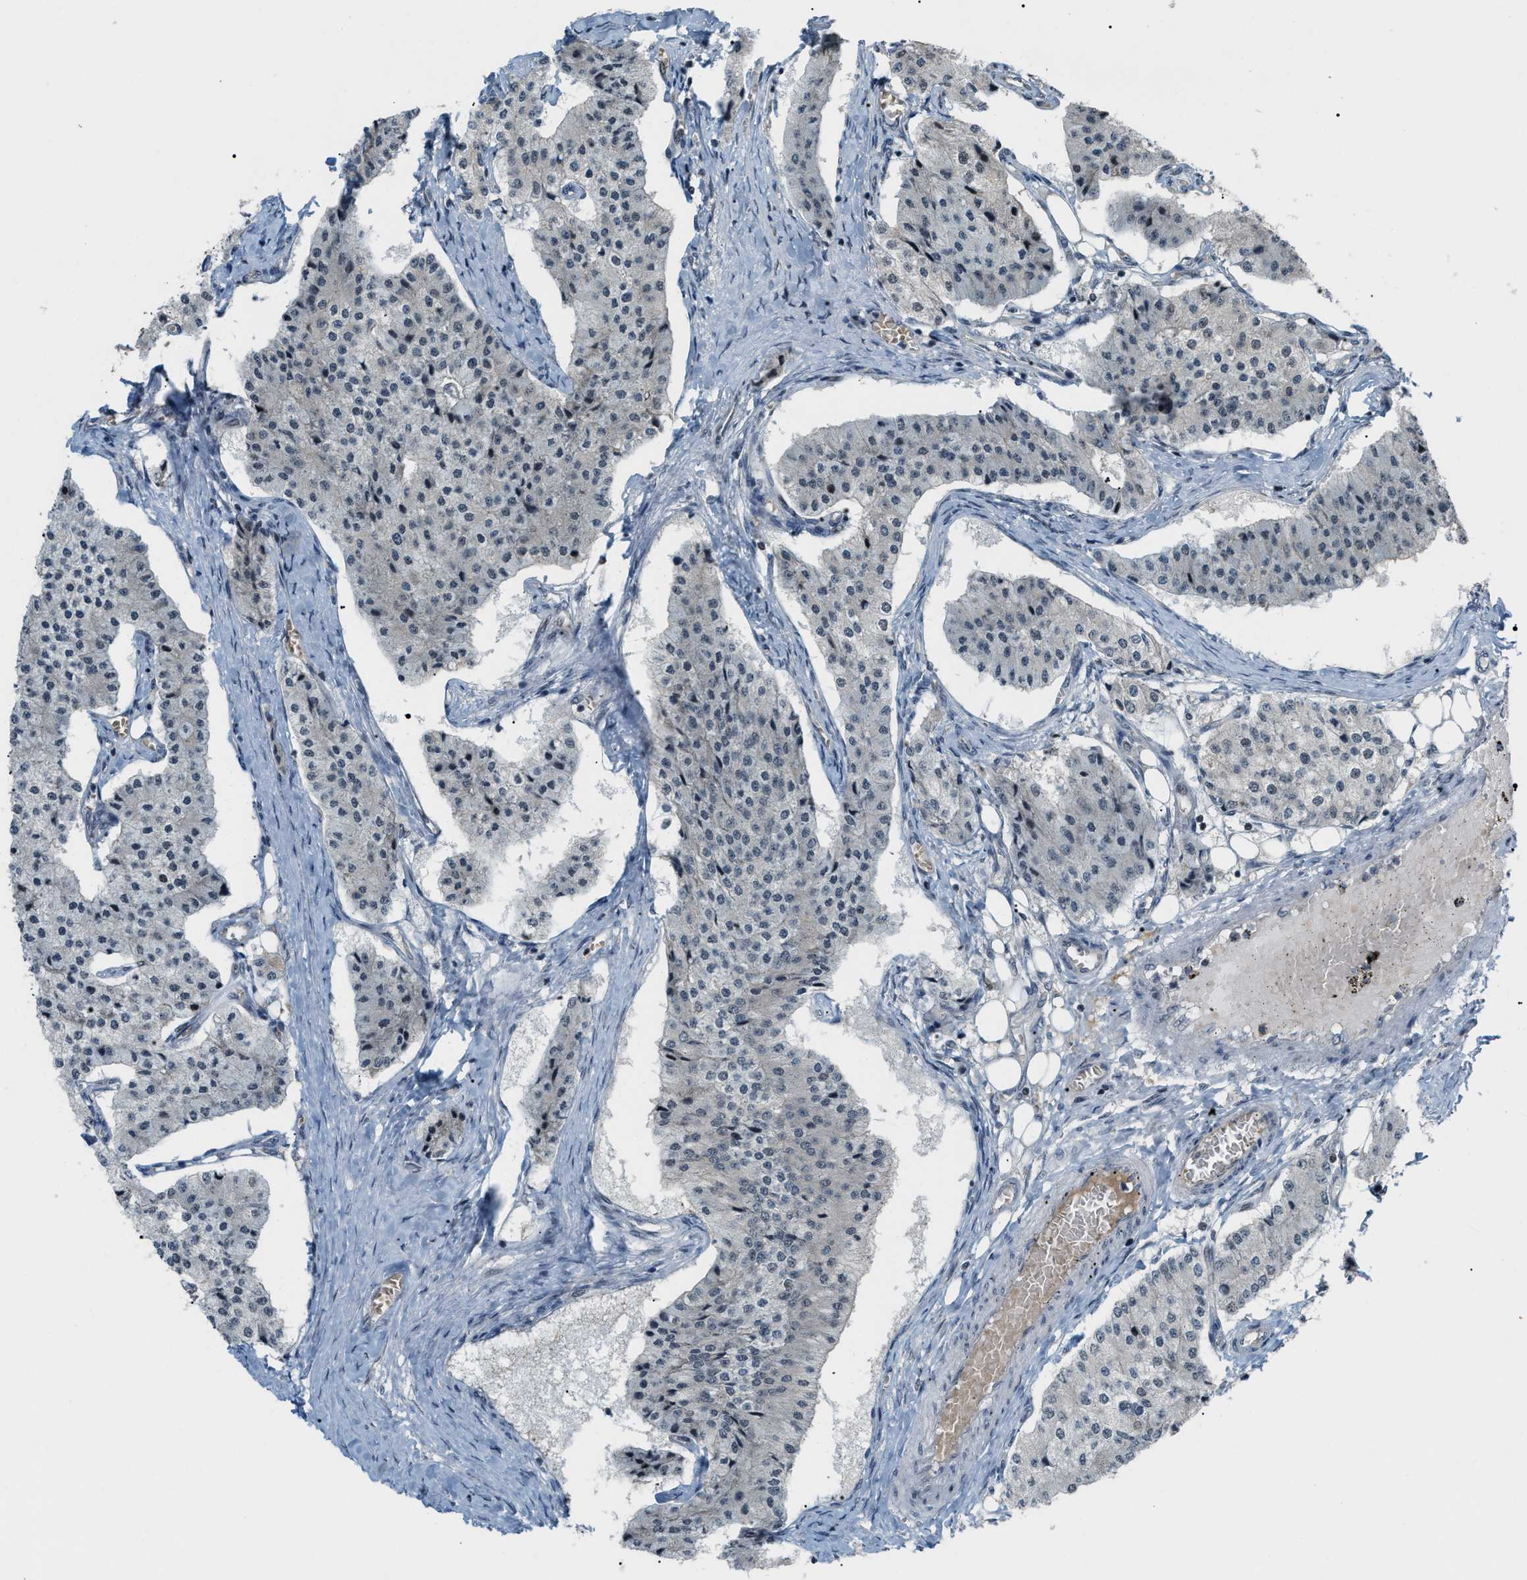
{"staining": {"intensity": "negative", "quantity": "none", "location": "none"}, "tissue": "carcinoid", "cell_type": "Tumor cells", "image_type": "cancer", "snomed": [{"axis": "morphology", "description": "Carcinoid, malignant, NOS"}, {"axis": "topography", "description": "Colon"}], "caption": "There is no significant positivity in tumor cells of malignant carcinoid. (Brightfield microscopy of DAB IHC at high magnification).", "gene": "RFFL", "patient": {"sex": "female", "age": 52}}